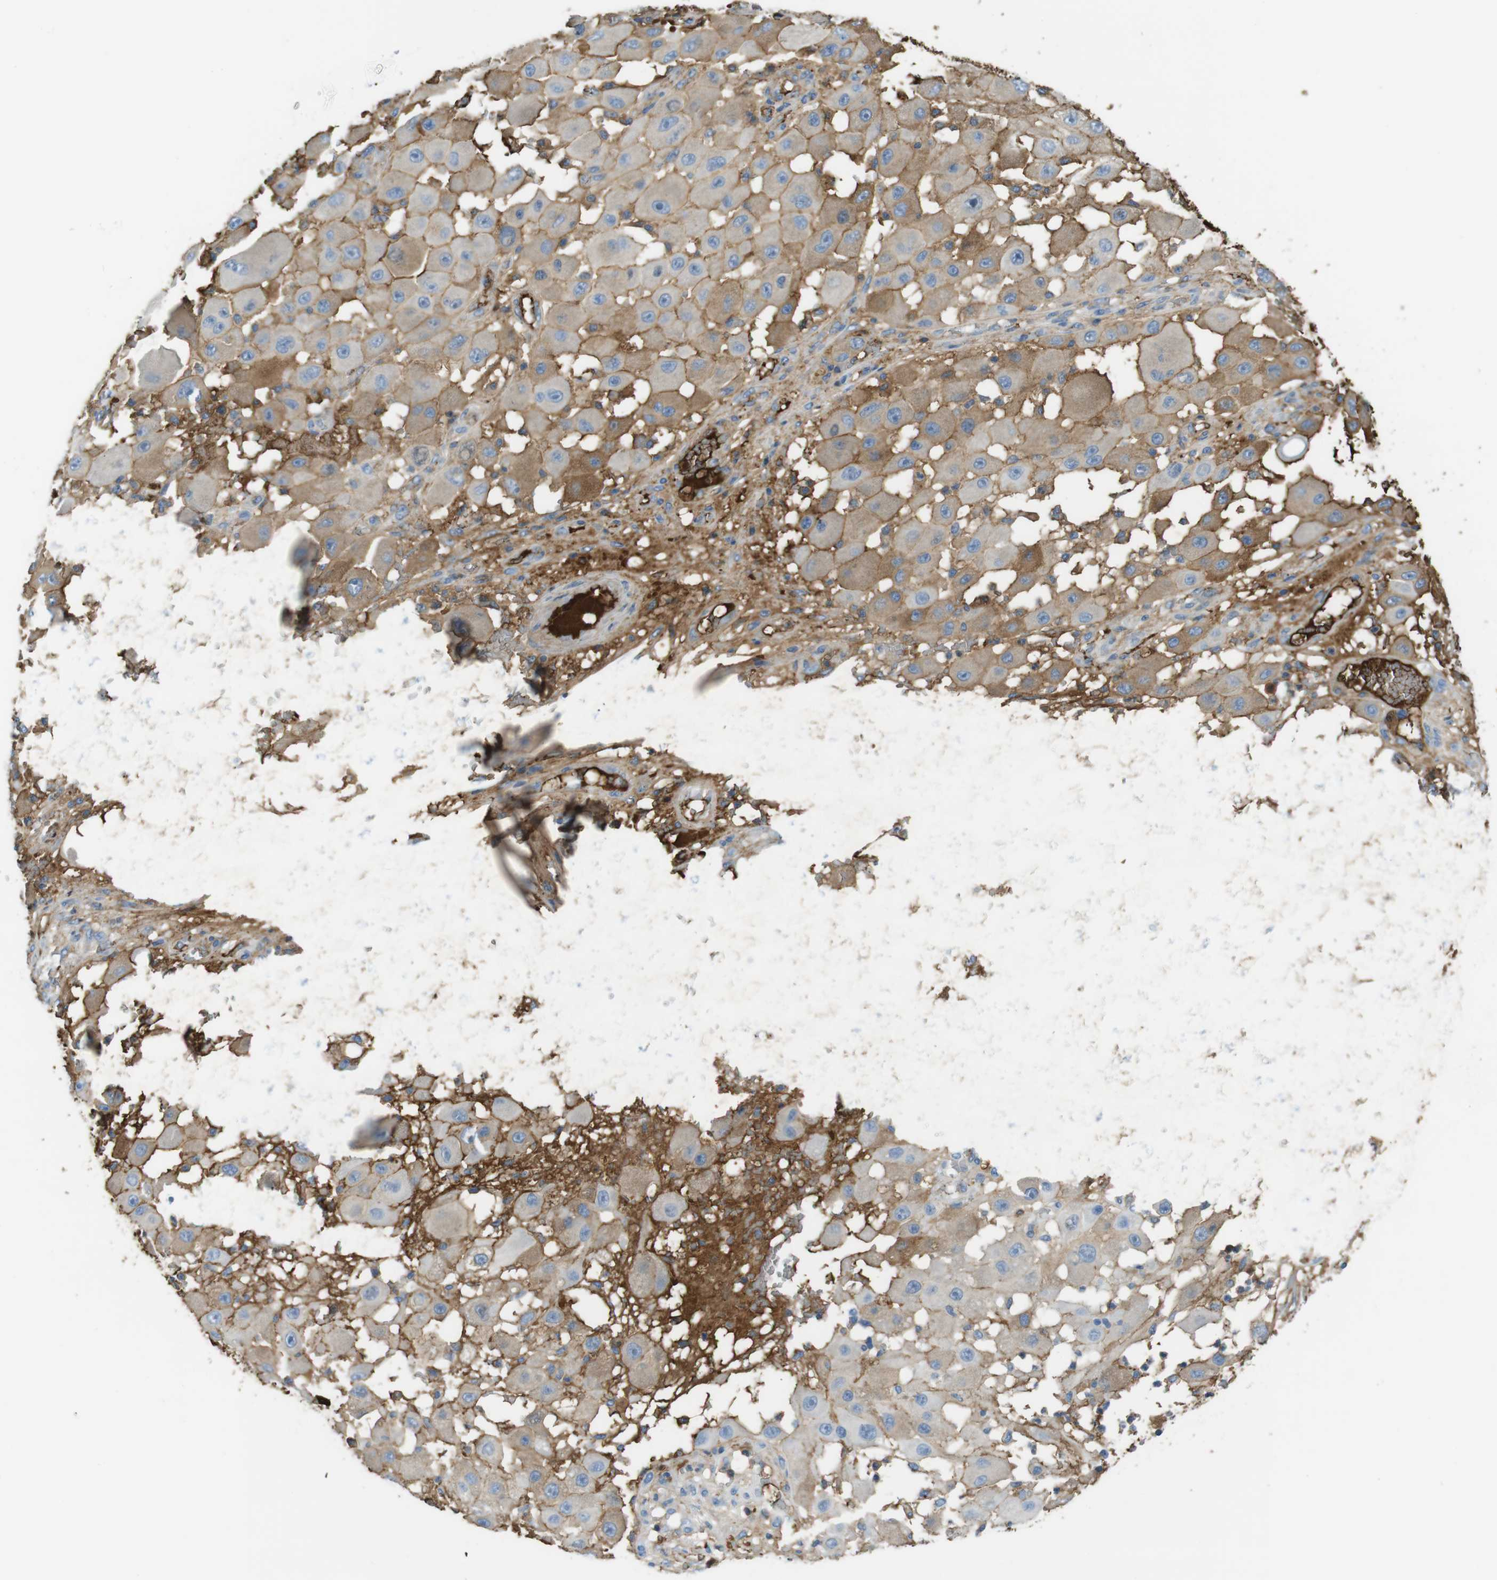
{"staining": {"intensity": "negative", "quantity": "none", "location": "none"}, "tissue": "melanoma", "cell_type": "Tumor cells", "image_type": "cancer", "snomed": [{"axis": "morphology", "description": "Malignant melanoma, NOS"}, {"axis": "topography", "description": "Skin"}], "caption": "This photomicrograph is of malignant melanoma stained with immunohistochemistry to label a protein in brown with the nuclei are counter-stained blue. There is no expression in tumor cells. The staining was performed using DAB (3,3'-diaminobenzidine) to visualize the protein expression in brown, while the nuclei were stained in blue with hematoxylin (Magnification: 20x).", "gene": "LTBP4", "patient": {"sex": "female", "age": 81}}